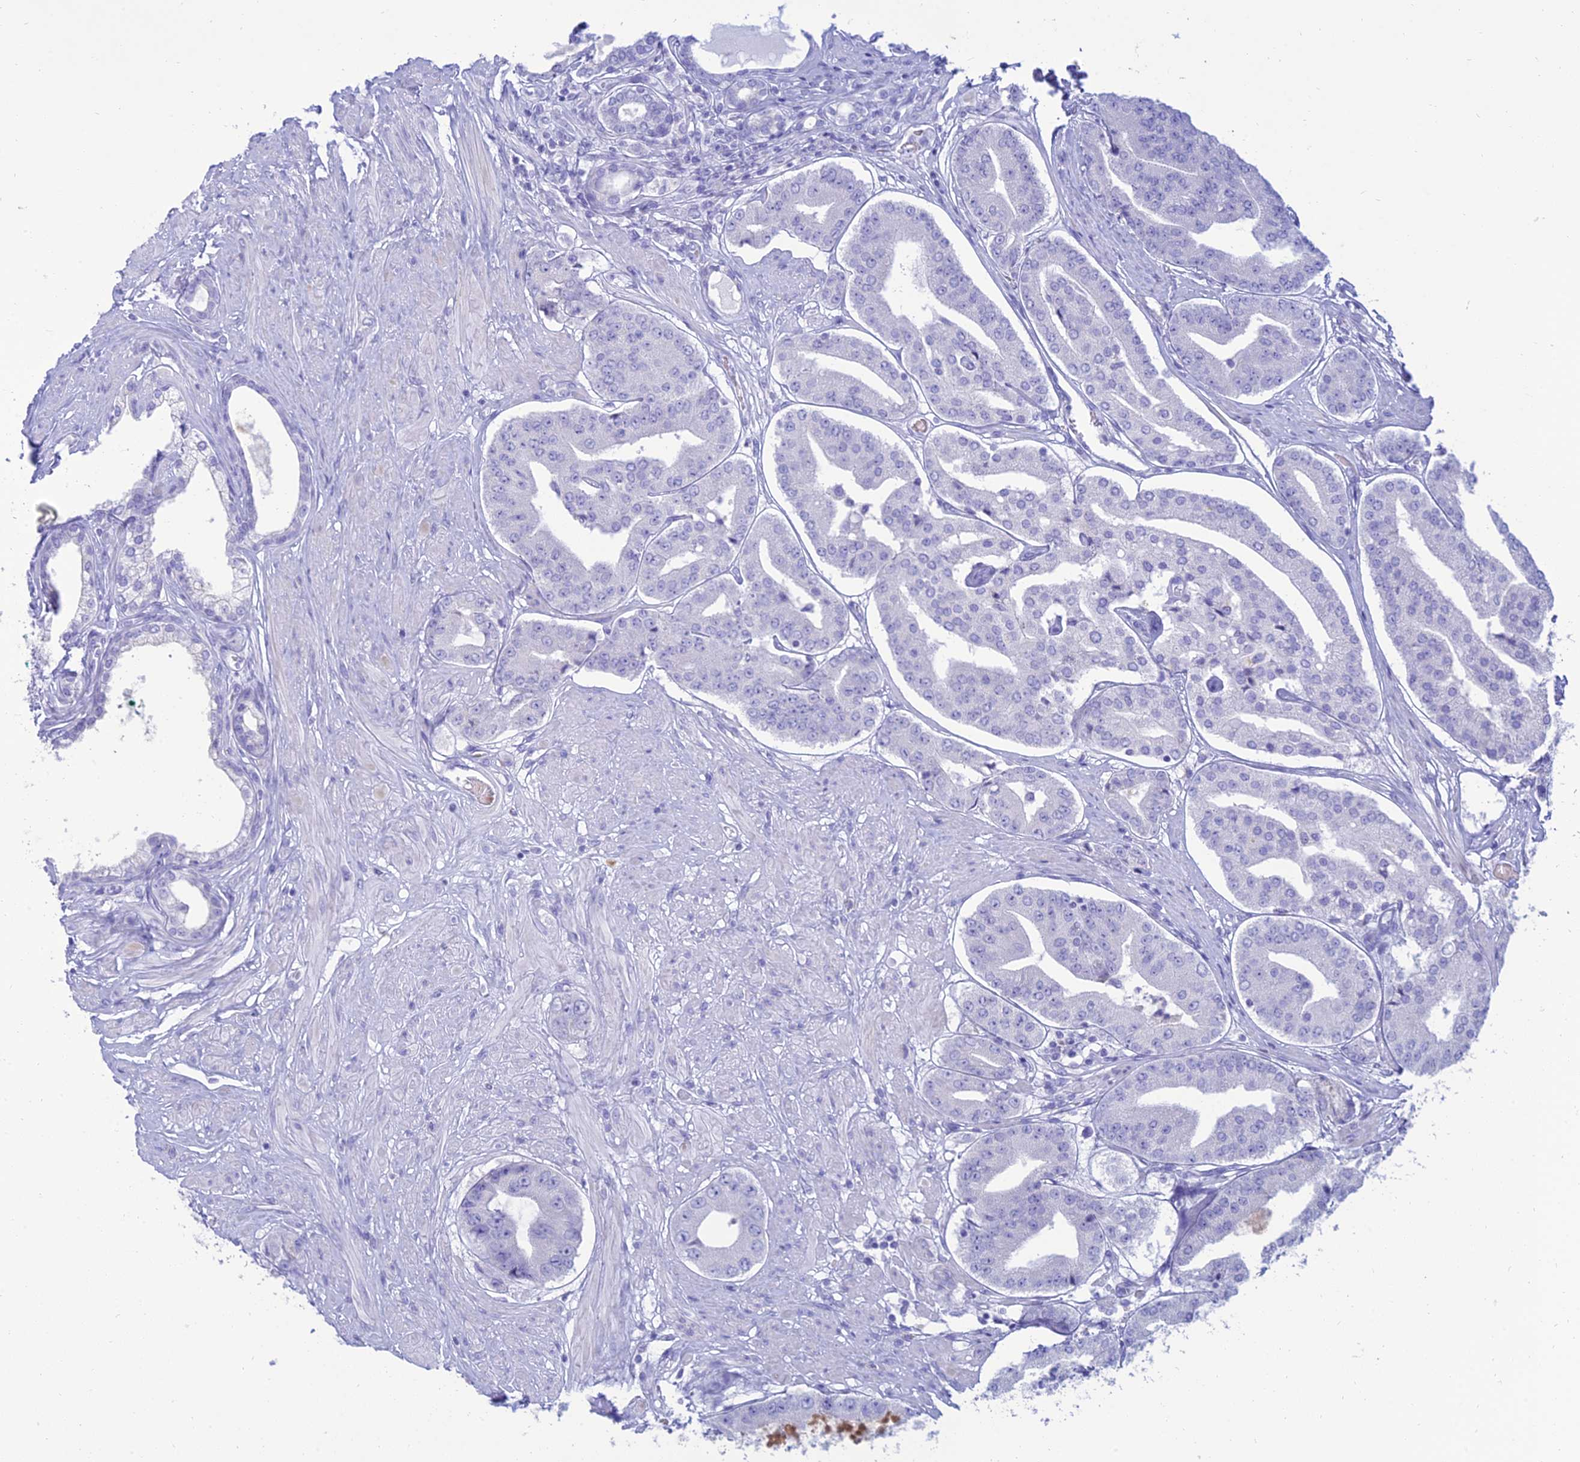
{"staining": {"intensity": "negative", "quantity": "none", "location": "none"}, "tissue": "prostate cancer", "cell_type": "Tumor cells", "image_type": "cancer", "snomed": [{"axis": "morphology", "description": "Adenocarcinoma, High grade"}, {"axis": "topography", "description": "Prostate"}], "caption": "A high-resolution photomicrograph shows immunohistochemistry (IHC) staining of adenocarcinoma (high-grade) (prostate), which exhibits no significant positivity in tumor cells.", "gene": "MAL2", "patient": {"sex": "male", "age": 63}}